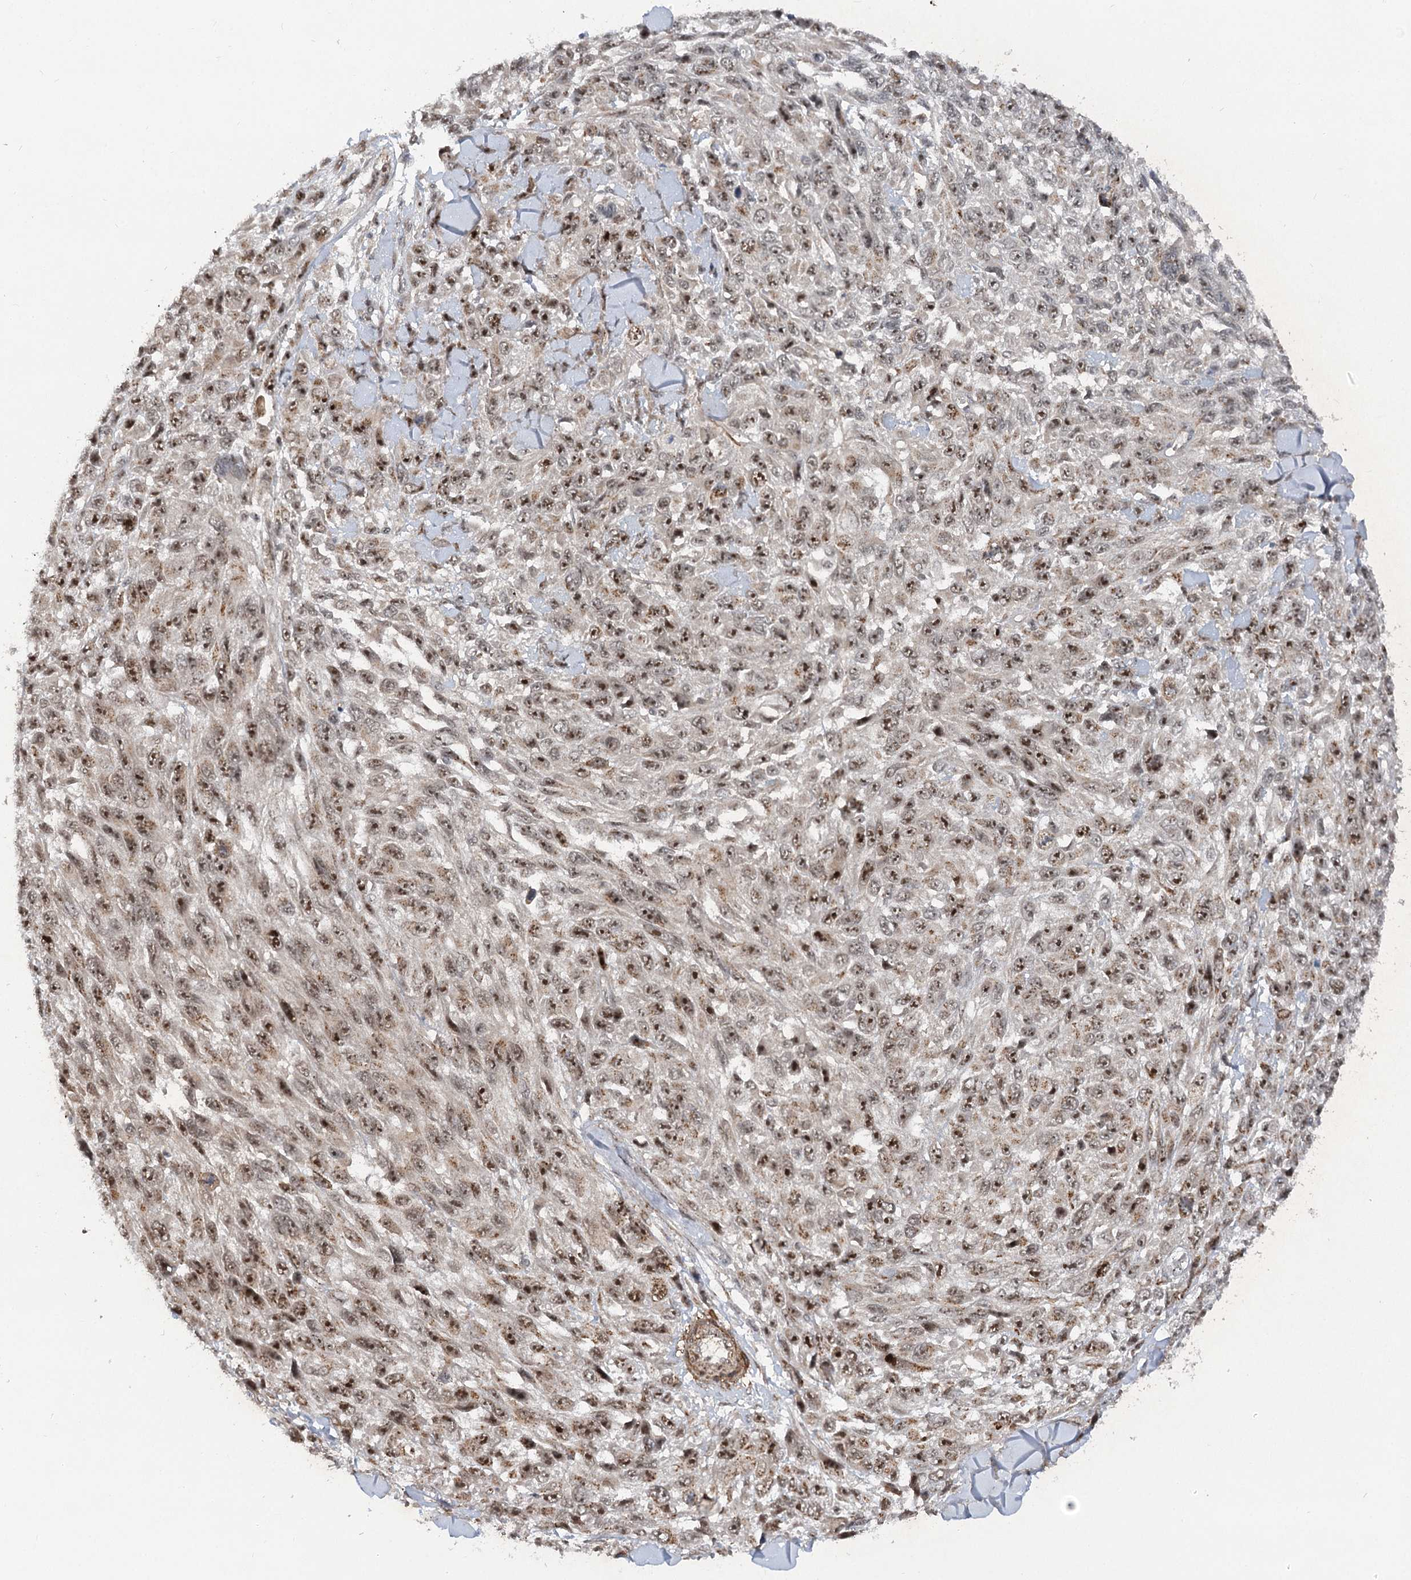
{"staining": {"intensity": "moderate", "quantity": ">75%", "location": "cytoplasmic/membranous,nuclear"}, "tissue": "melanoma", "cell_type": "Tumor cells", "image_type": "cancer", "snomed": [{"axis": "morphology", "description": "Malignant melanoma, NOS"}, {"axis": "topography", "description": "Skin"}], "caption": "An image showing moderate cytoplasmic/membranous and nuclear expression in about >75% of tumor cells in malignant melanoma, as visualized by brown immunohistochemical staining.", "gene": "GNL3L", "patient": {"sex": "female", "age": 96}}